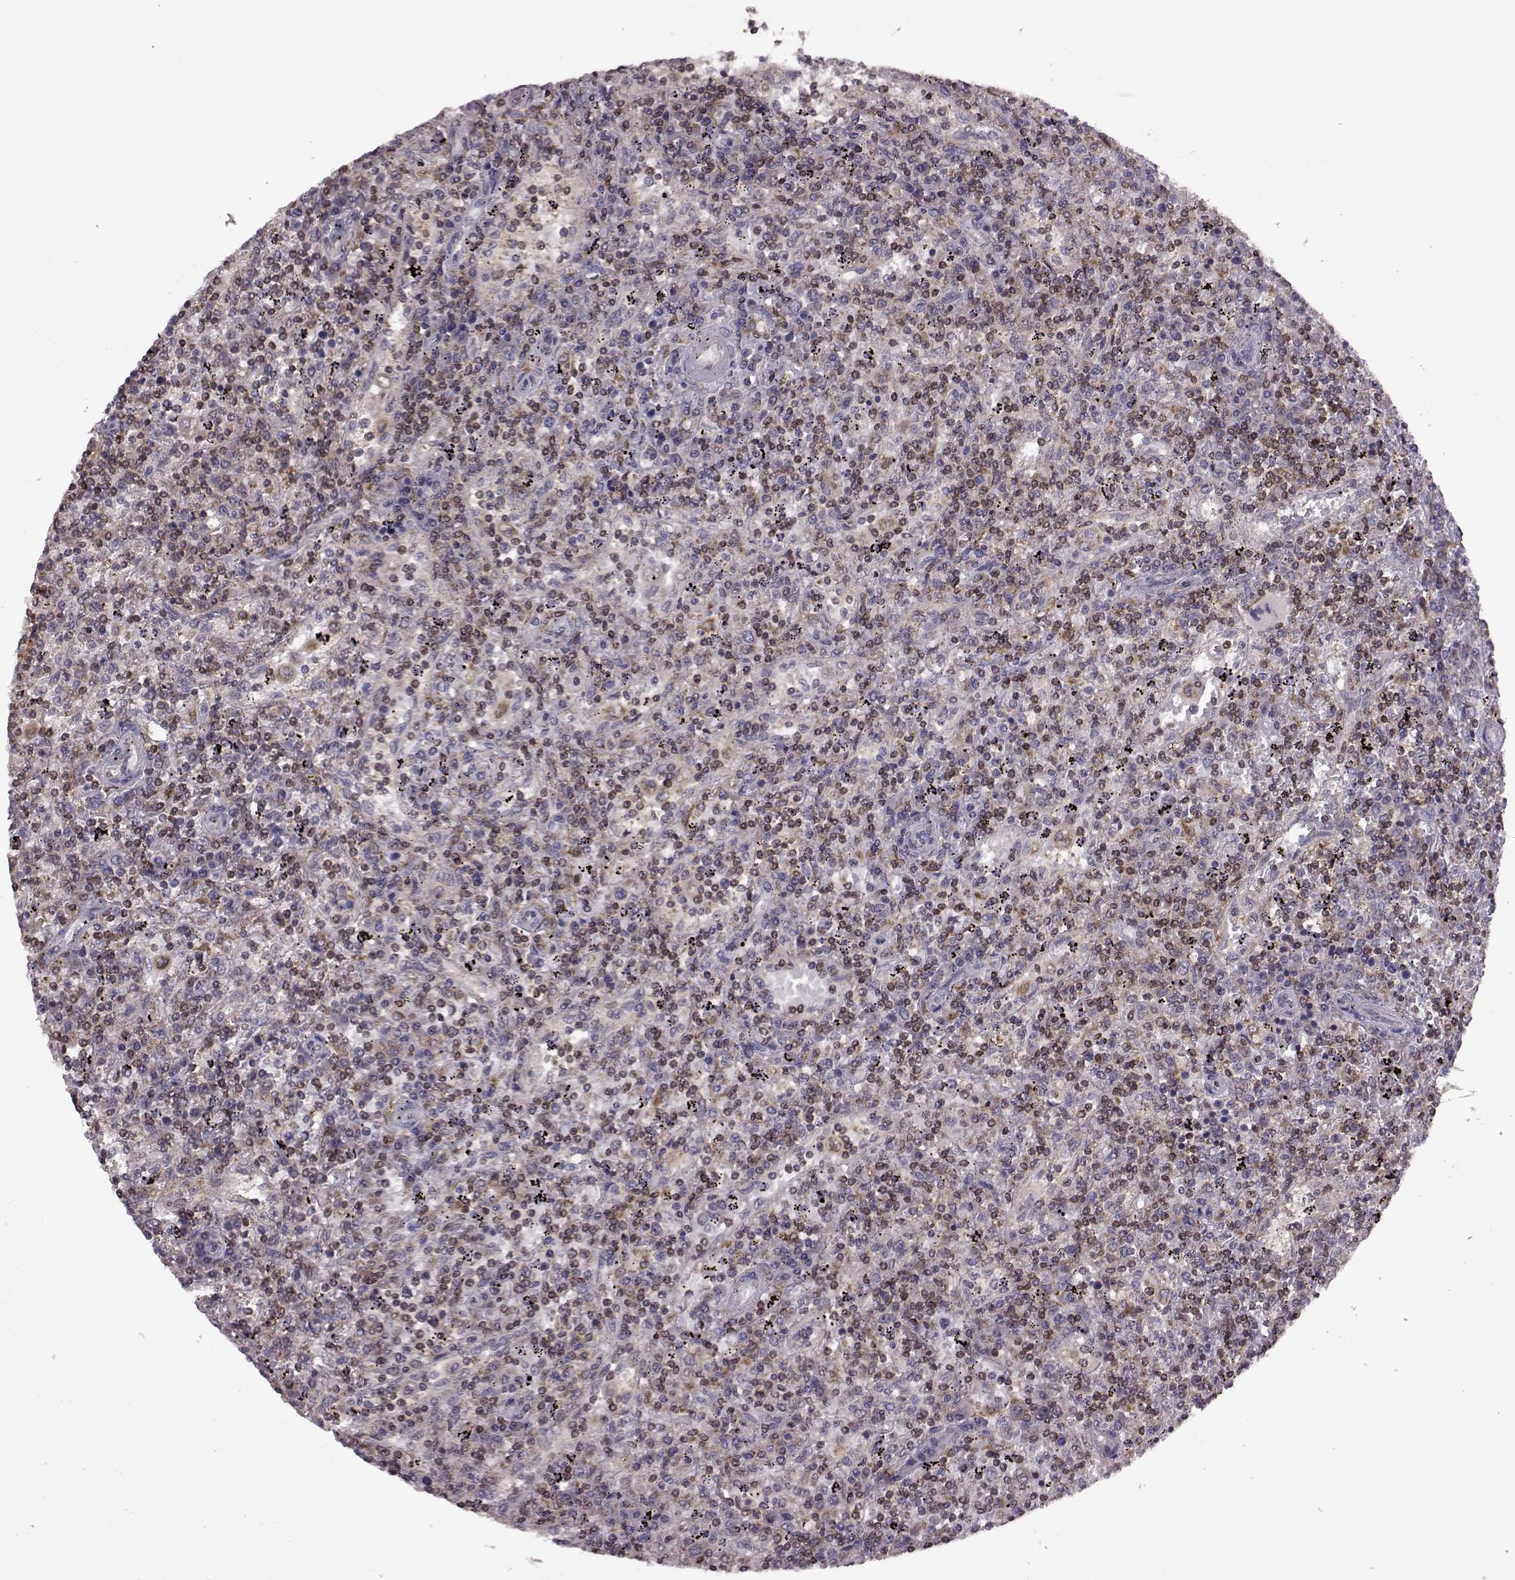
{"staining": {"intensity": "negative", "quantity": "none", "location": "none"}, "tissue": "lymphoma", "cell_type": "Tumor cells", "image_type": "cancer", "snomed": [{"axis": "morphology", "description": "Malignant lymphoma, non-Hodgkin's type, Low grade"}, {"axis": "topography", "description": "Spleen"}], "caption": "The micrograph demonstrates no staining of tumor cells in lymphoma.", "gene": "CDC42SE1", "patient": {"sex": "male", "age": 62}}